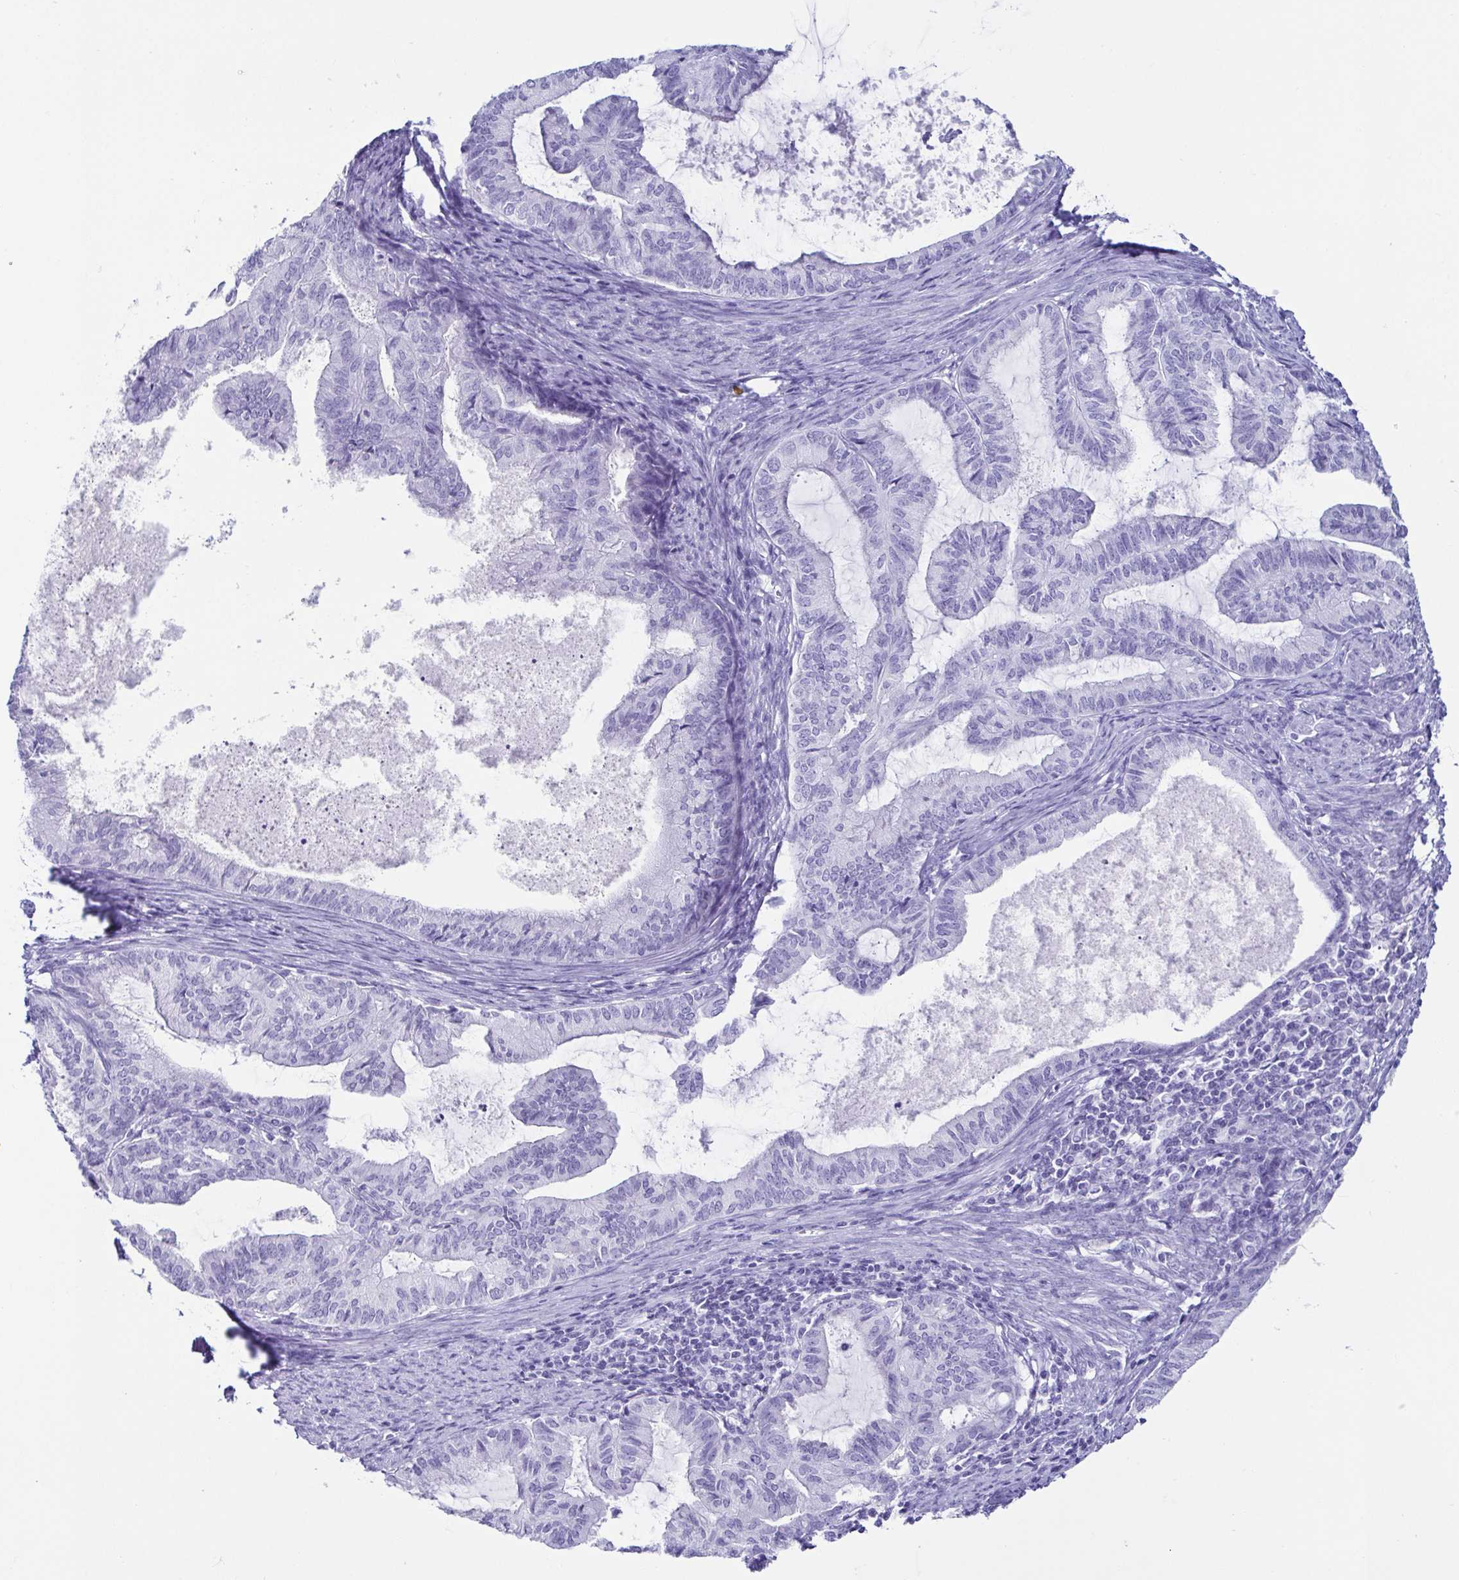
{"staining": {"intensity": "negative", "quantity": "none", "location": "none"}, "tissue": "endometrial cancer", "cell_type": "Tumor cells", "image_type": "cancer", "snomed": [{"axis": "morphology", "description": "Adenocarcinoma, NOS"}, {"axis": "topography", "description": "Endometrium"}], "caption": "The immunohistochemistry image has no significant expression in tumor cells of endometrial cancer (adenocarcinoma) tissue. Nuclei are stained in blue.", "gene": "CD164L2", "patient": {"sex": "female", "age": 86}}